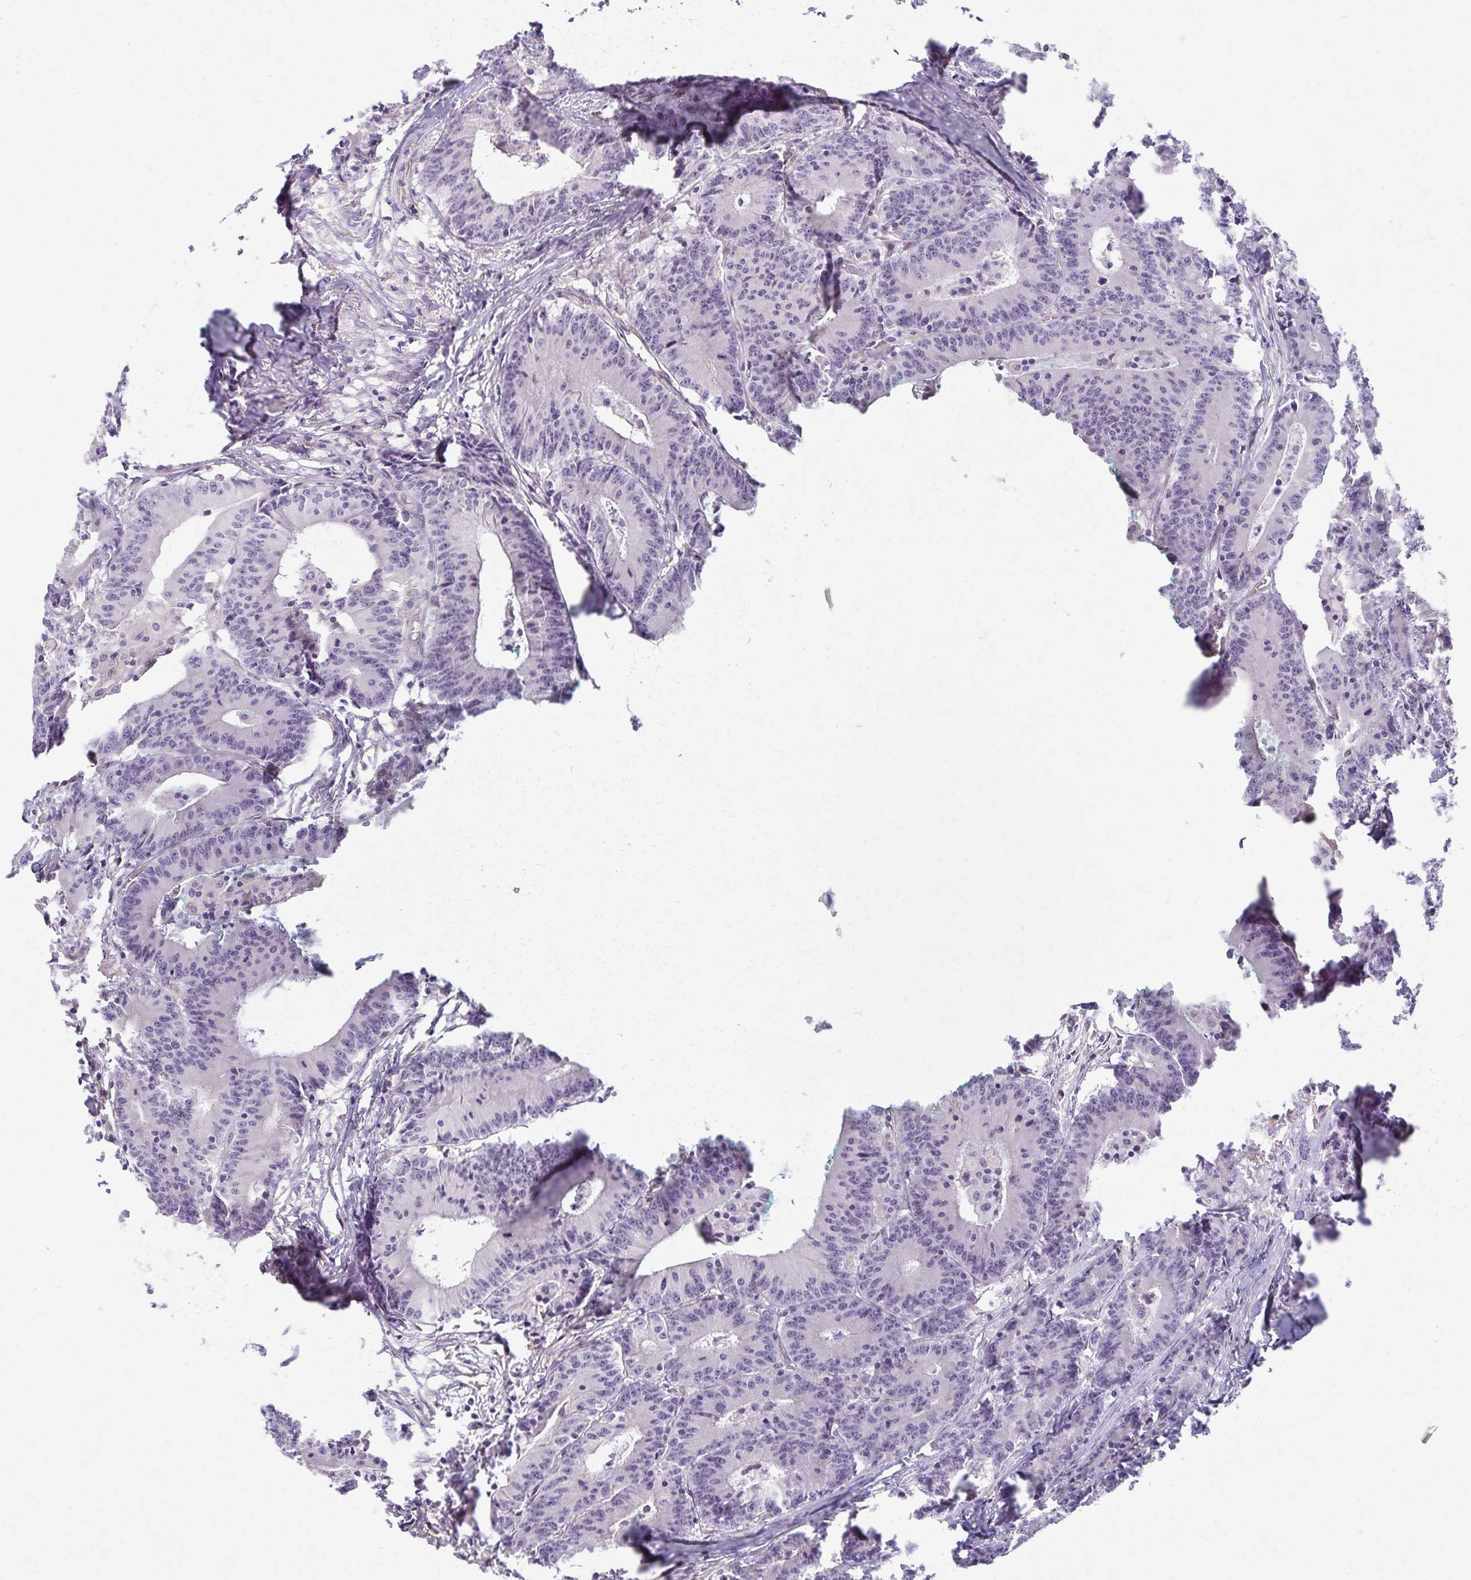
{"staining": {"intensity": "negative", "quantity": "none", "location": "none"}, "tissue": "colorectal cancer", "cell_type": "Tumor cells", "image_type": "cancer", "snomed": [{"axis": "morphology", "description": "Adenocarcinoma, NOS"}, {"axis": "topography", "description": "Colon"}], "caption": "Human adenocarcinoma (colorectal) stained for a protein using immunohistochemistry (IHC) demonstrates no staining in tumor cells.", "gene": "KISS1", "patient": {"sex": "female", "age": 78}}